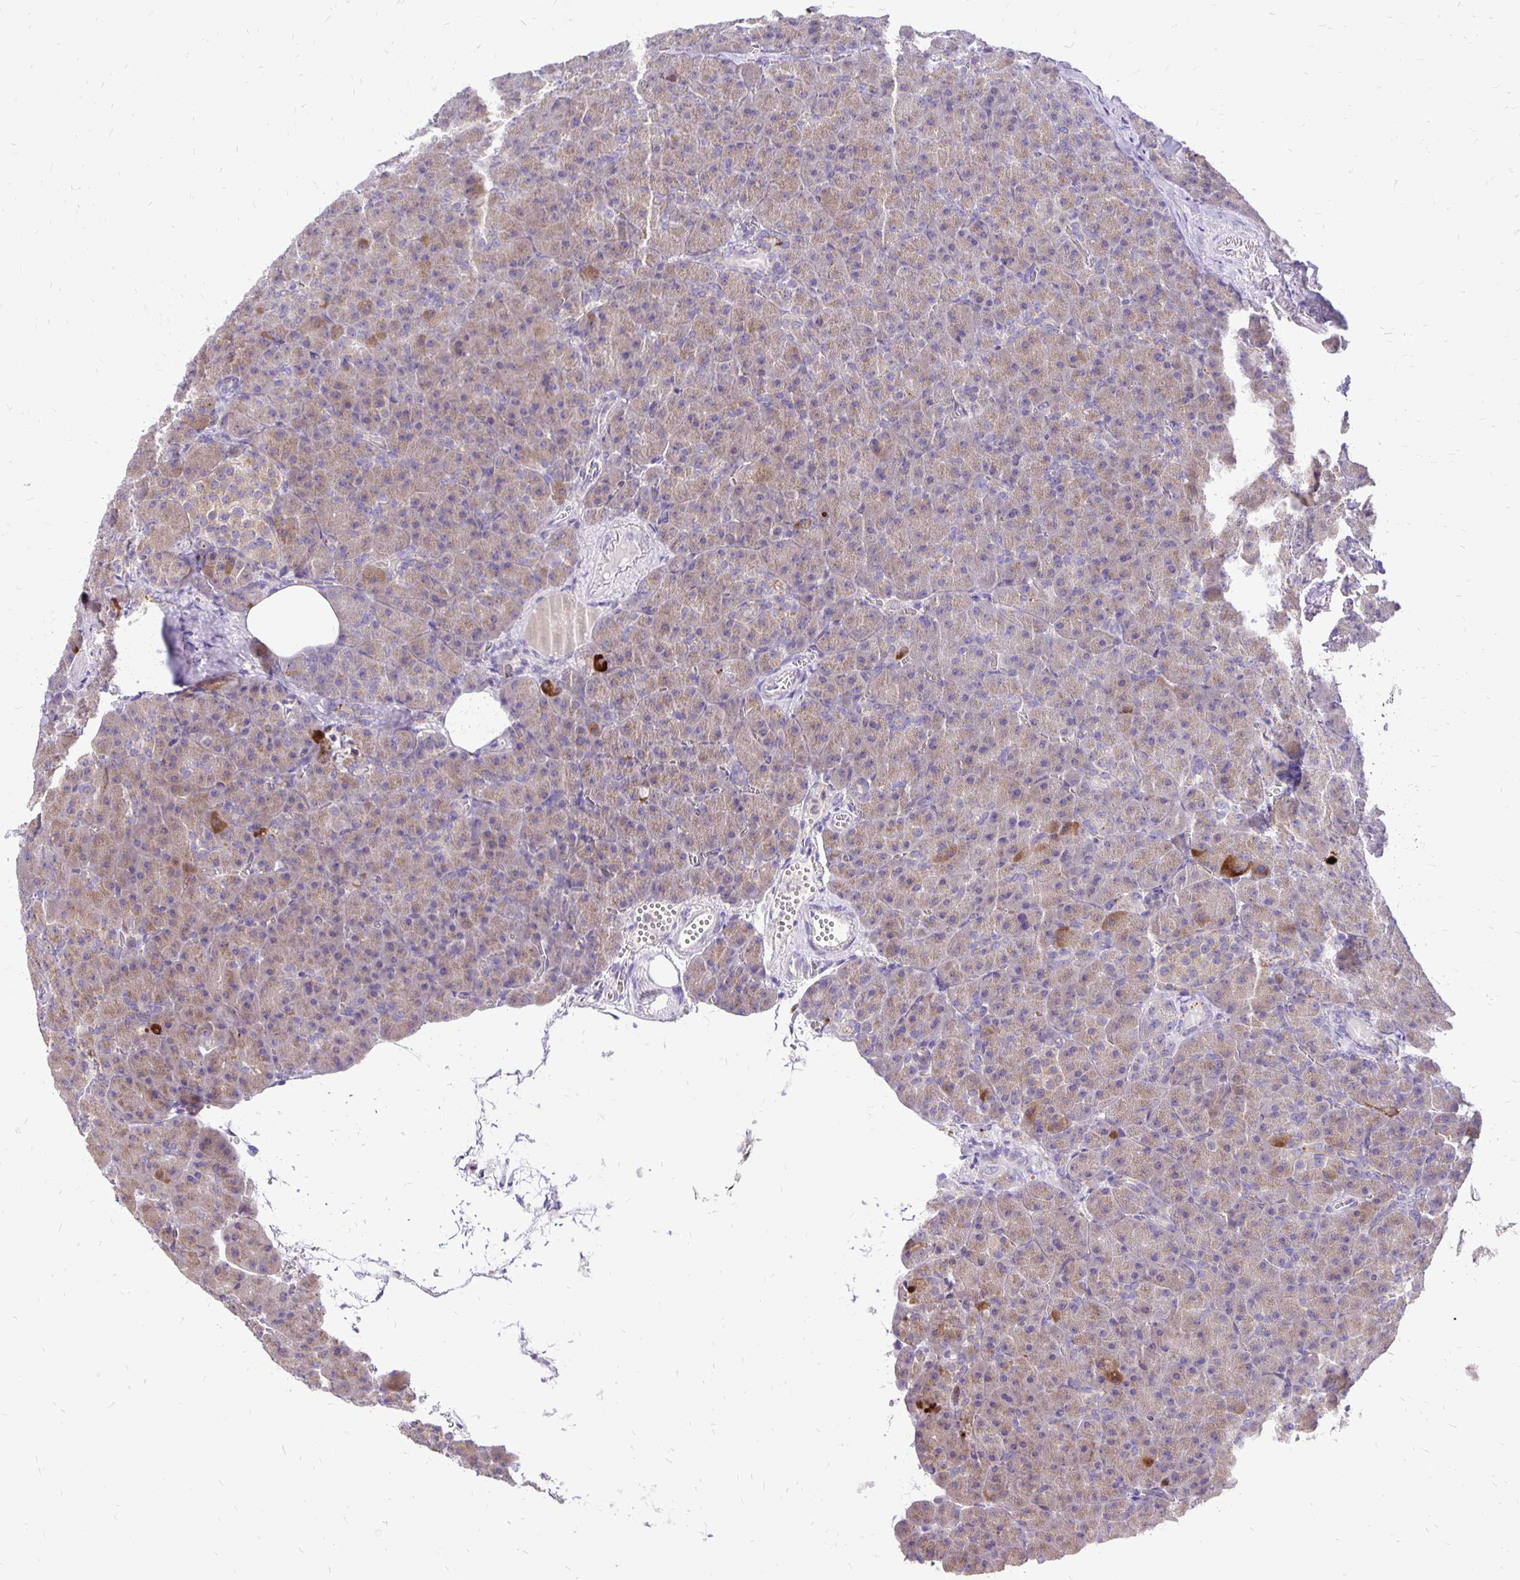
{"staining": {"intensity": "strong", "quantity": "25%-75%", "location": "cytoplasmic/membranous"}, "tissue": "pancreas", "cell_type": "Exocrine glandular cells", "image_type": "normal", "snomed": [{"axis": "morphology", "description": "Normal tissue, NOS"}, {"axis": "topography", "description": "Pancreas"}], "caption": "Immunohistochemistry (IHC) of benign pancreas demonstrates high levels of strong cytoplasmic/membranous expression in approximately 25%-75% of exocrine glandular cells.", "gene": "EIF5A", "patient": {"sex": "female", "age": 74}}